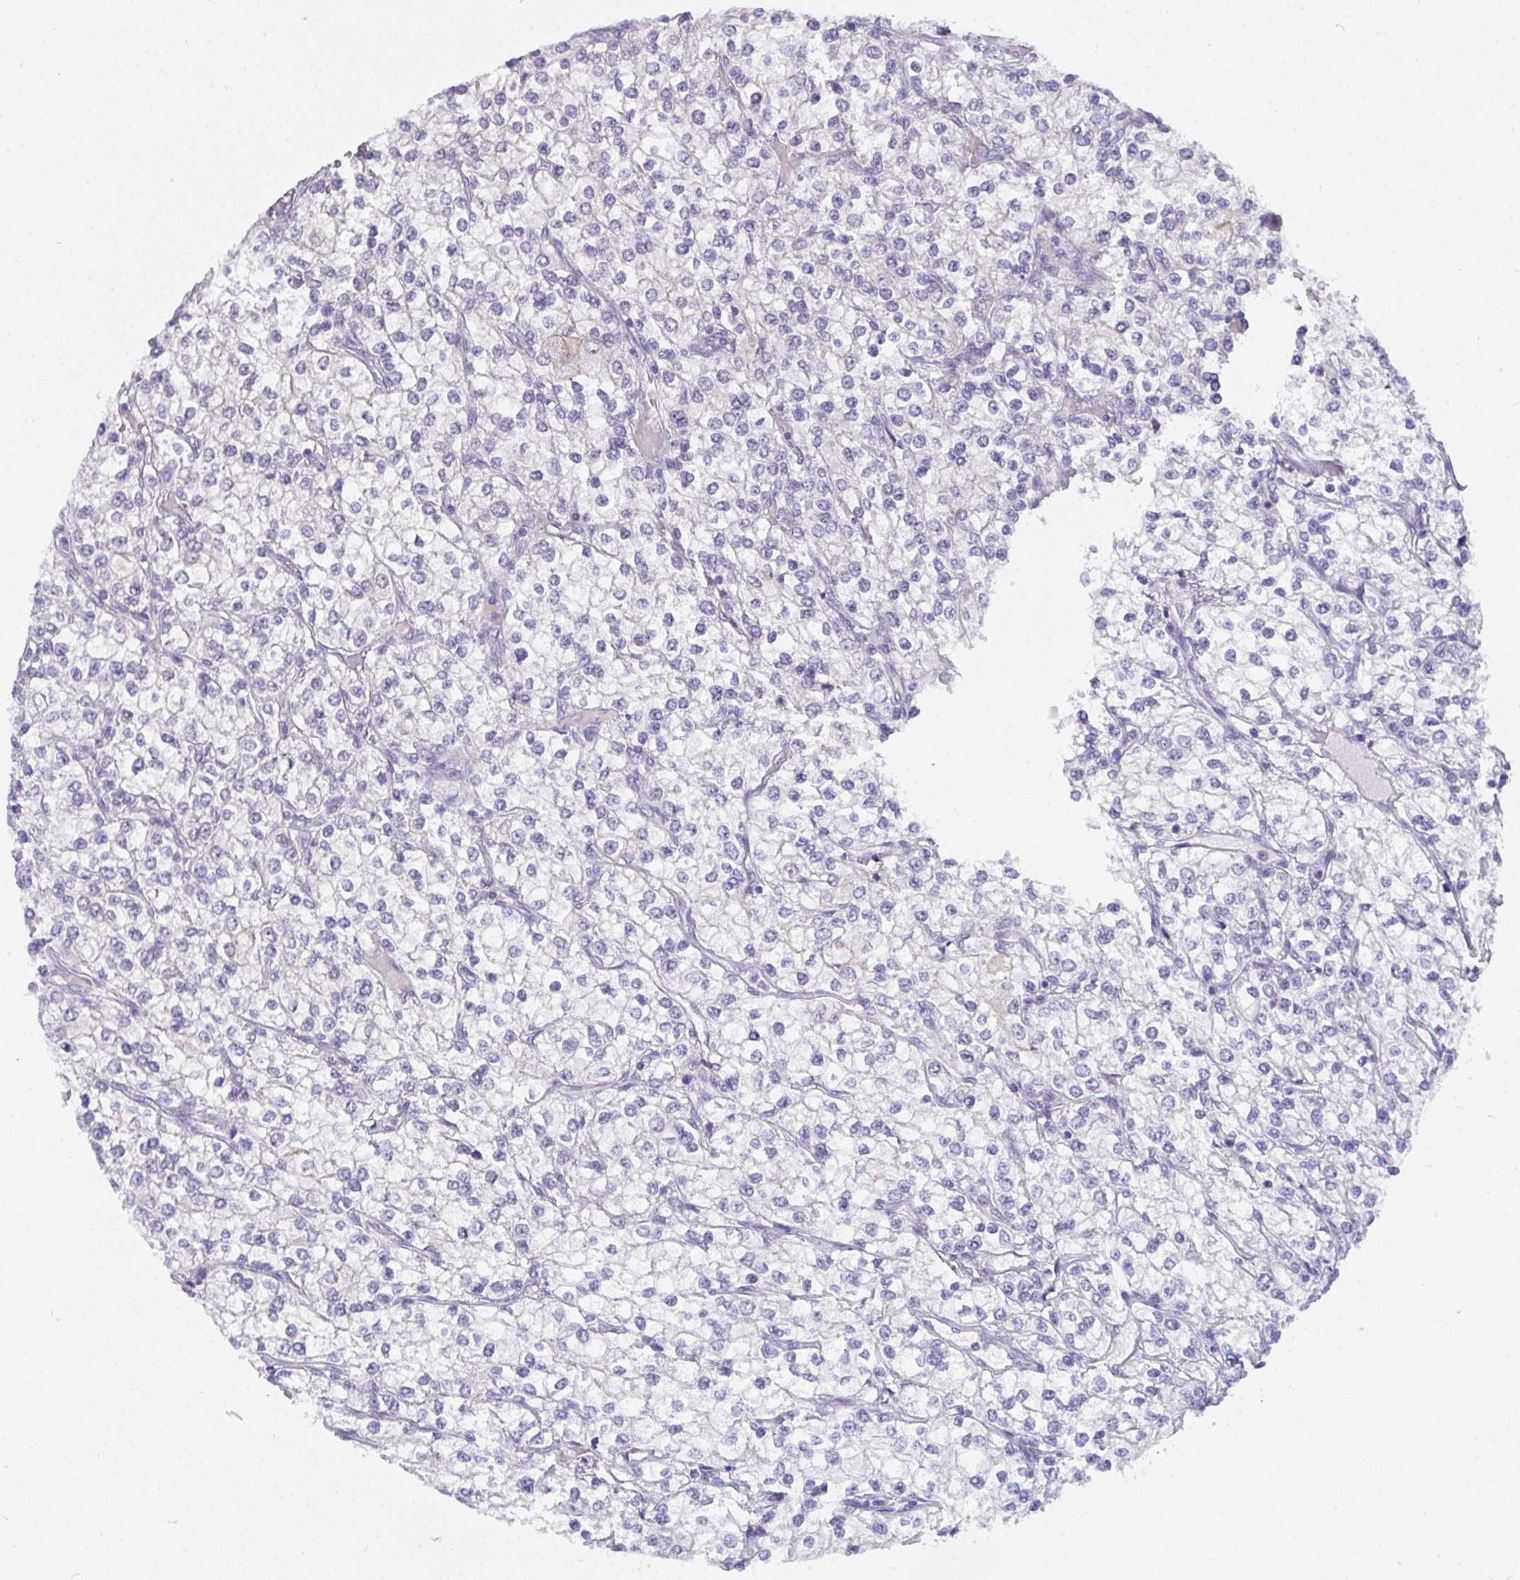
{"staining": {"intensity": "negative", "quantity": "none", "location": "none"}, "tissue": "renal cancer", "cell_type": "Tumor cells", "image_type": "cancer", "snomed": [{"axis": "morphology", "description": "Adenocarcinoma, NOS"}, {"axis": "topography", "description": "Kidney"}], "caption": "Protein analysis of adenocarcinoma (renal) exhibits no significant expression in tumor cells.", "gene": "CDK13", "patient": {"sex": "male", "age": 80}}